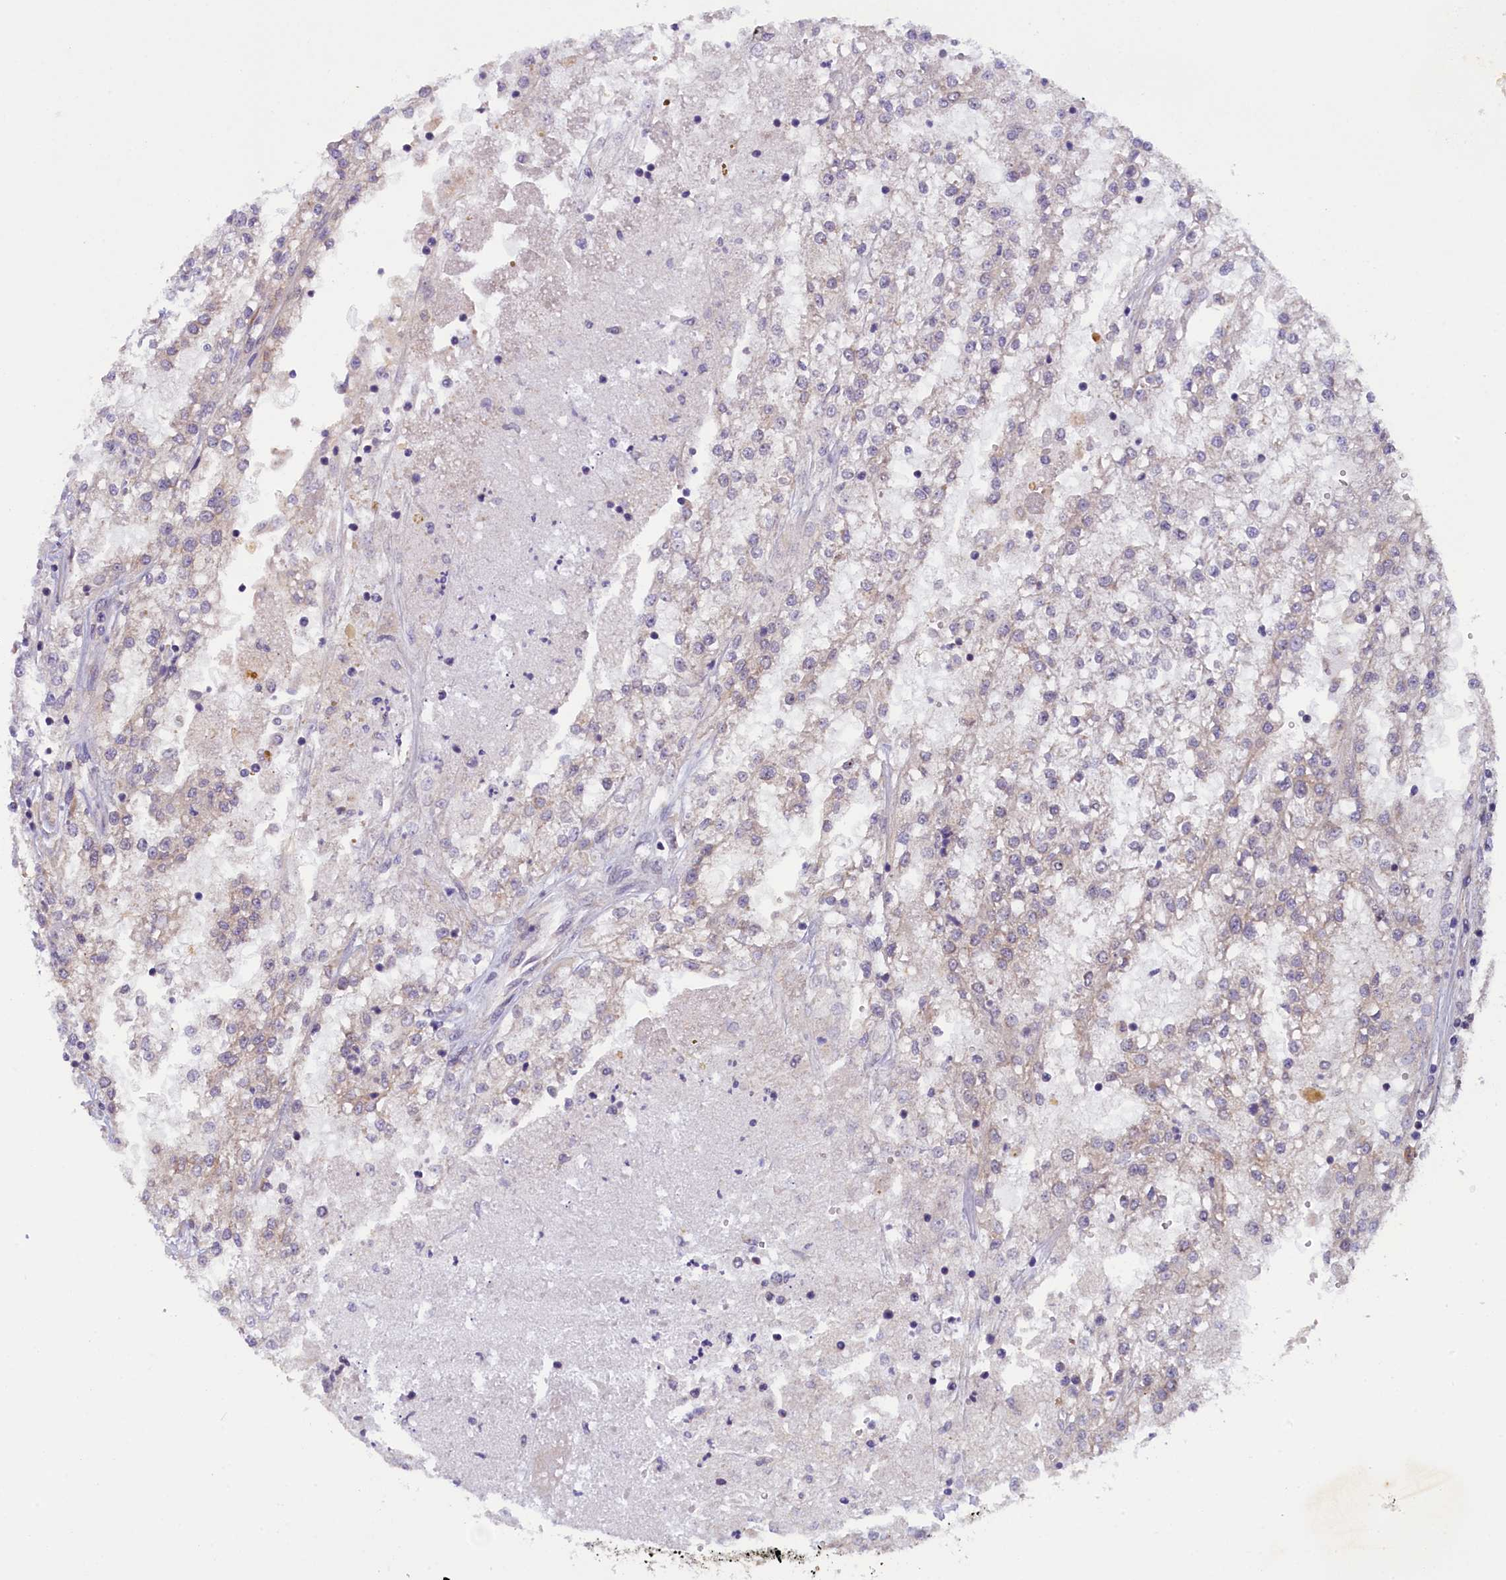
{"staining": {"intensity": "negative", "quantity": "none", "location": "none"}, "tissue": "renal cancer", "cell_type": "Tumor cells", "image_type": "cancer", "snomed": [{"axis": "morphology", "description": "Adenocarcinoma, NOS"}, {"axis": "topography", "description": "Kidney"}], "caption": "Immunohistochemistry (IHC) image of renal adenocarcinoma stained for a protein (brown), which displays no staining in tumor cells. (Brightfield microscopy of DAB IHC at high magnification).", "gene": "CCDC9B", "patient": {"sex": "female", "age": 52}}